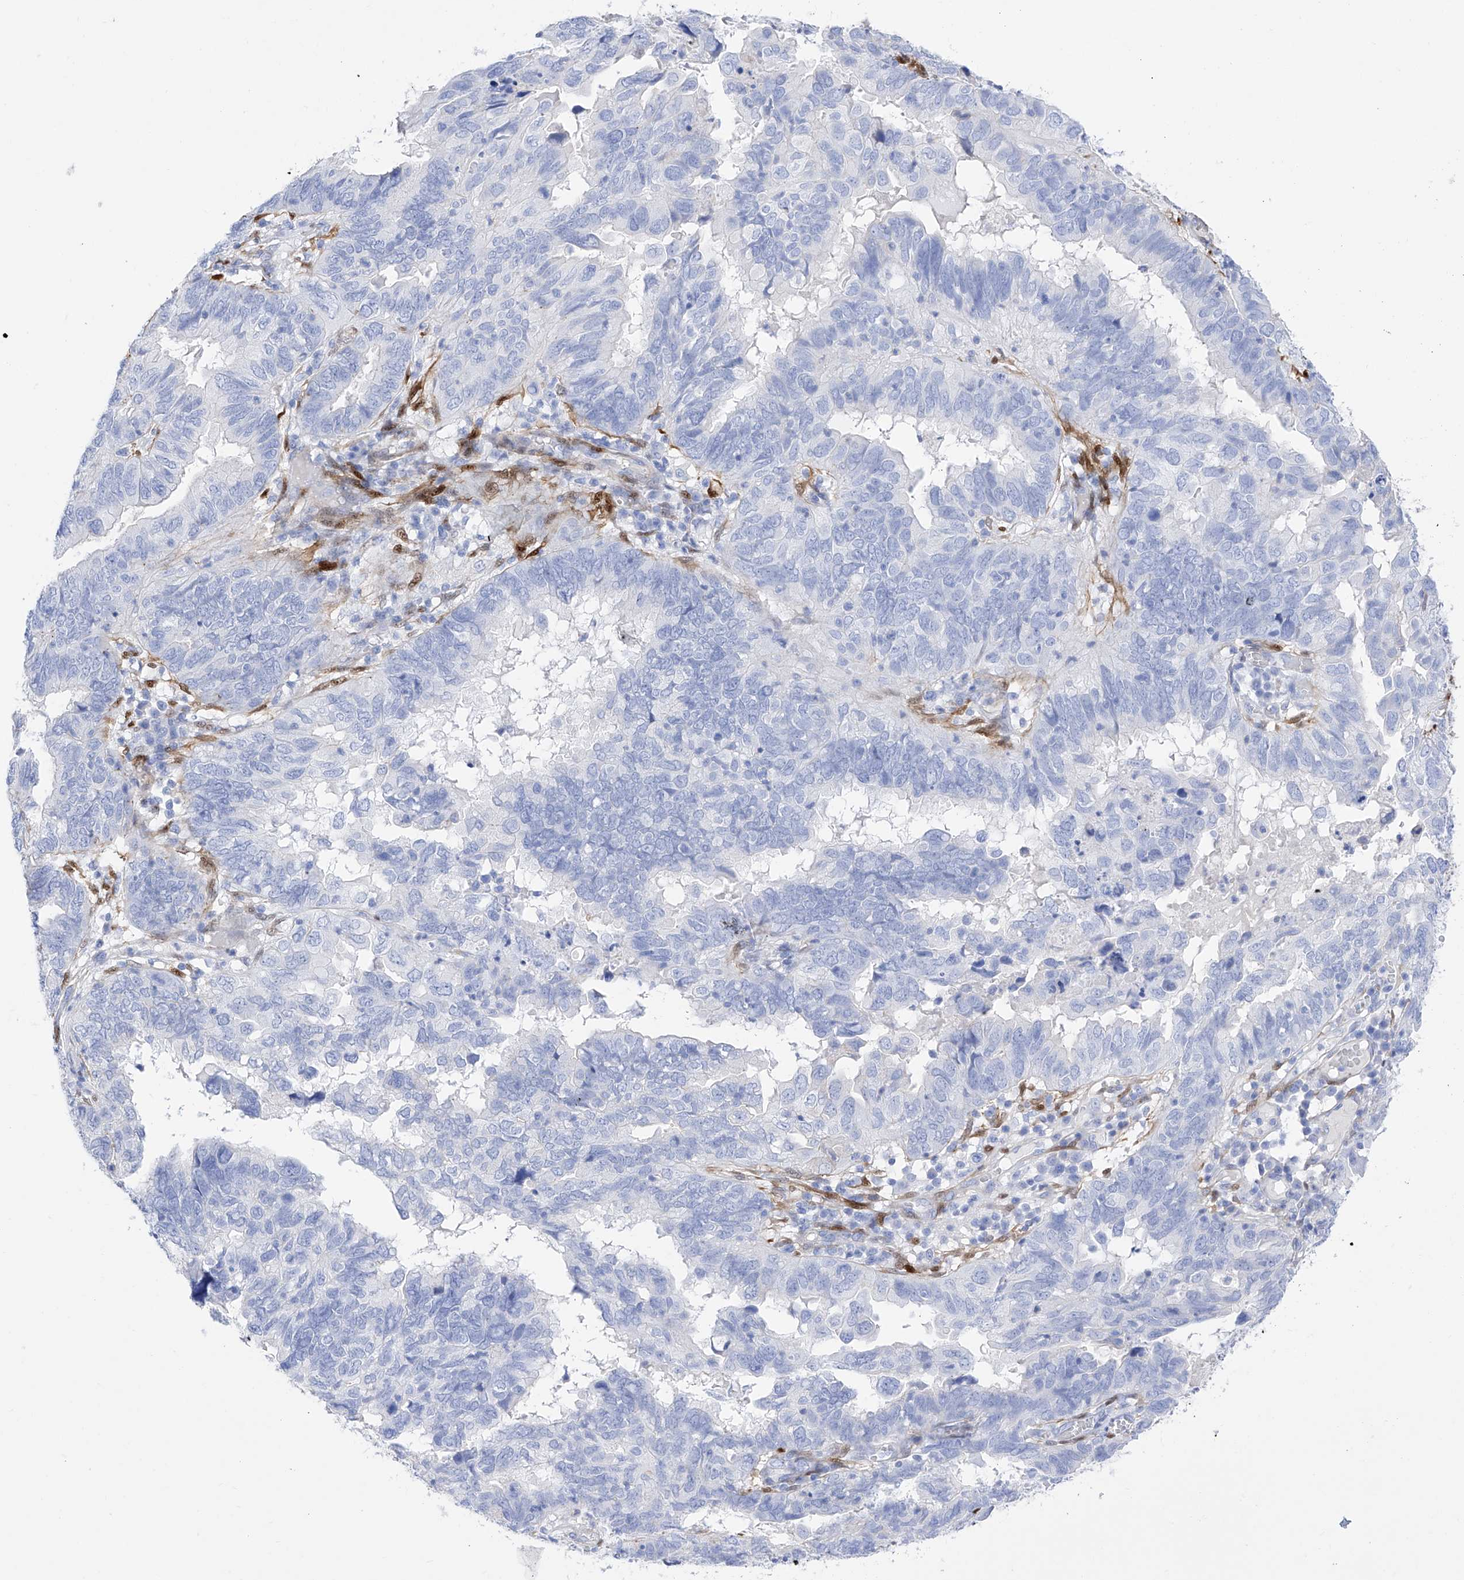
{"staining": {"intensity": "negative", "quantity": "none", "location": "none"}, "tissue": "endometrial cancer", "cell_type": "Tumor cells", "image_type": "cancer", "snomed": [{"axis": "morphology", "description": "Adenocarcinoma, NOS"}, {"axis": "topography", "description": "Uterus"}], "caption": "Histopathology image shows no significant protein staining in tumor cells of endometrial adenocarcinoma.", "gene": "TRPC7", "patient": {"sex": "female", "age": 77}}